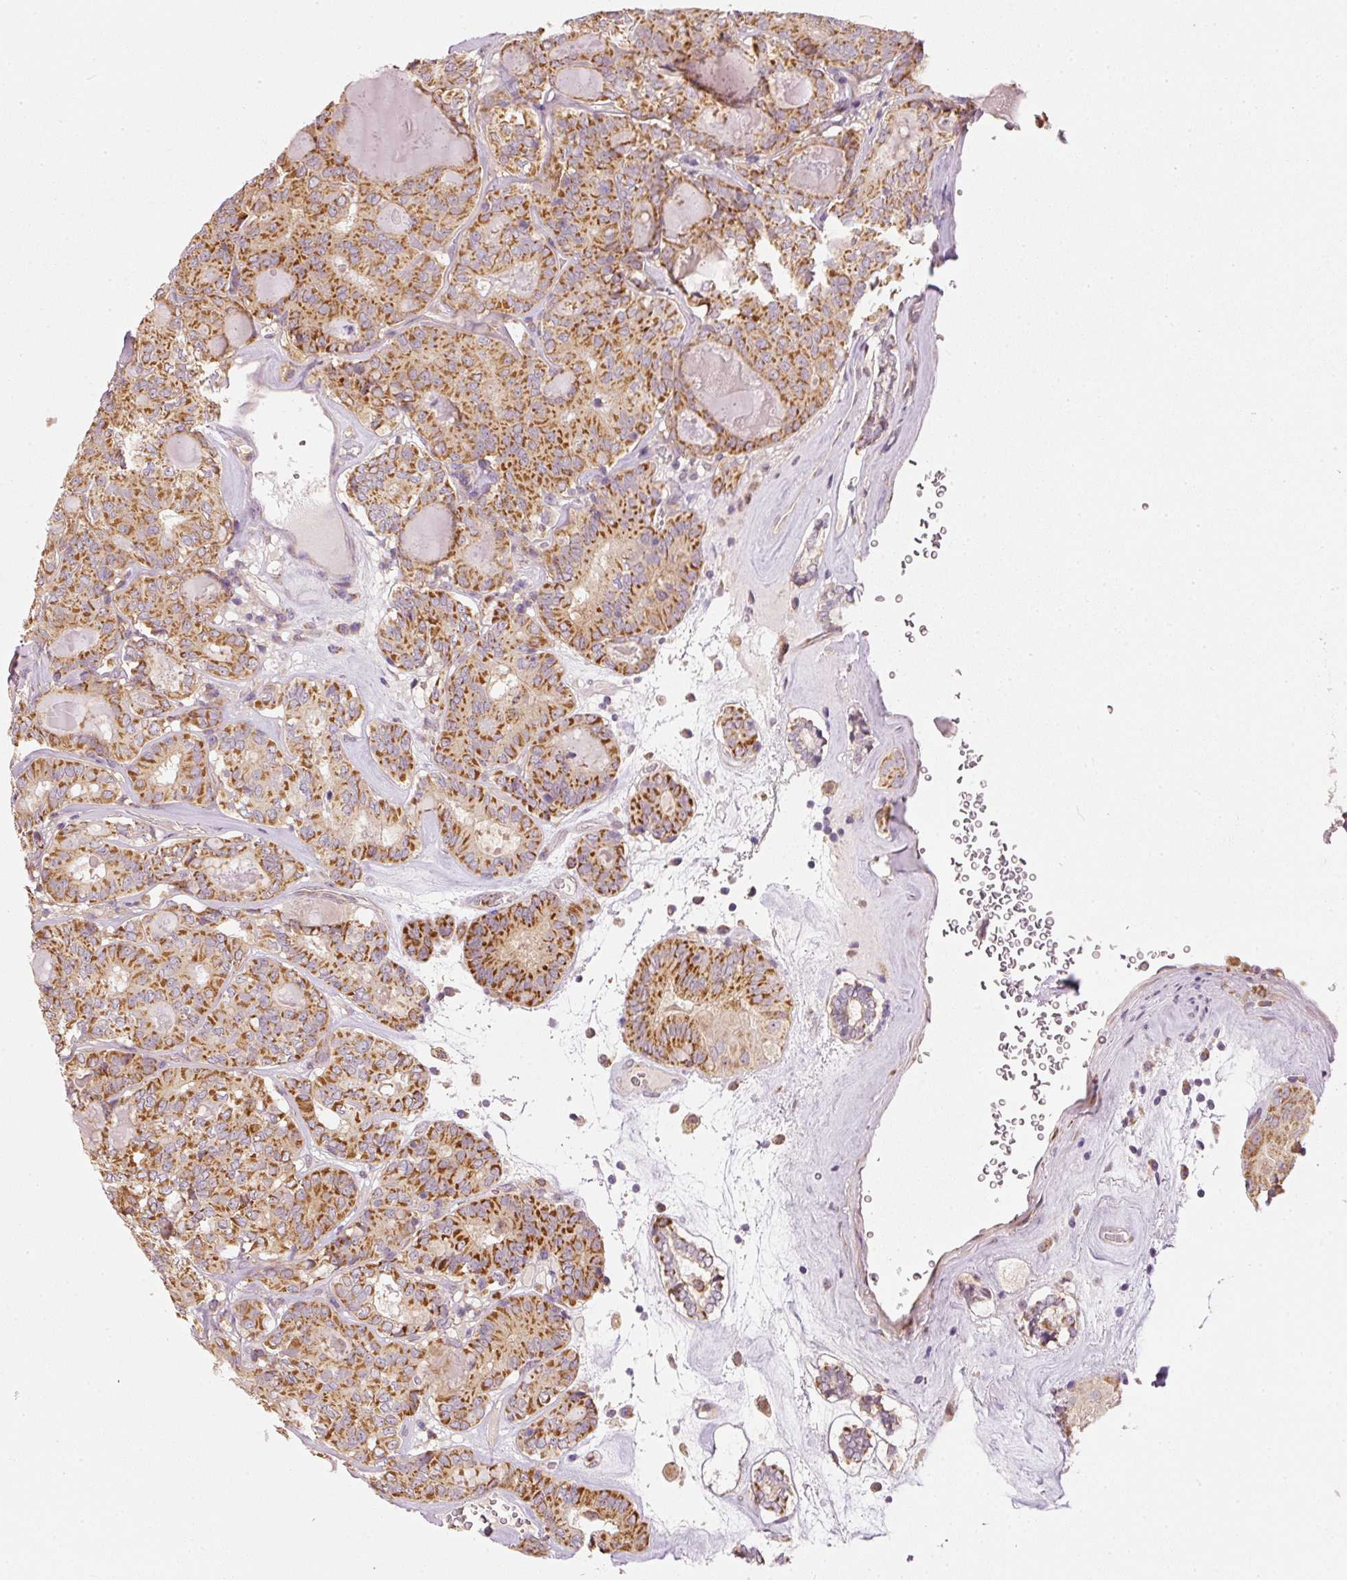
{"staining": {"intensity": "strong", "quantity": ">75%", "location": "cytoplasmic/membranous"}, "tissue": "thyroid cancer", "cell_type": "Tumor cells", "image_type": "cancer", "snomed": [{"axis": "morphology", "description": "Papillary adenocarcinoma, NOS"}, {"axis": "topography", "description": "Thyroid gland"}], "caption": "High-magnification brightfield microscopy of thyroid cancer (papillary adenocarcinoma) stained with DAB (3,3'-diaminobenzidine) (brown) and counterstained with hematoxylin (blue). tumor cells exhibit strong cytoplasmic/membranous positivity is seen in approximately>75% of cells. The protein is stained brown, and the nuclei are stained in blue (DAB IHC with brightfield microscopy, high magnification).", "gene": "MTHFD1L", "patient": {"sex": "female", "age": 72}}